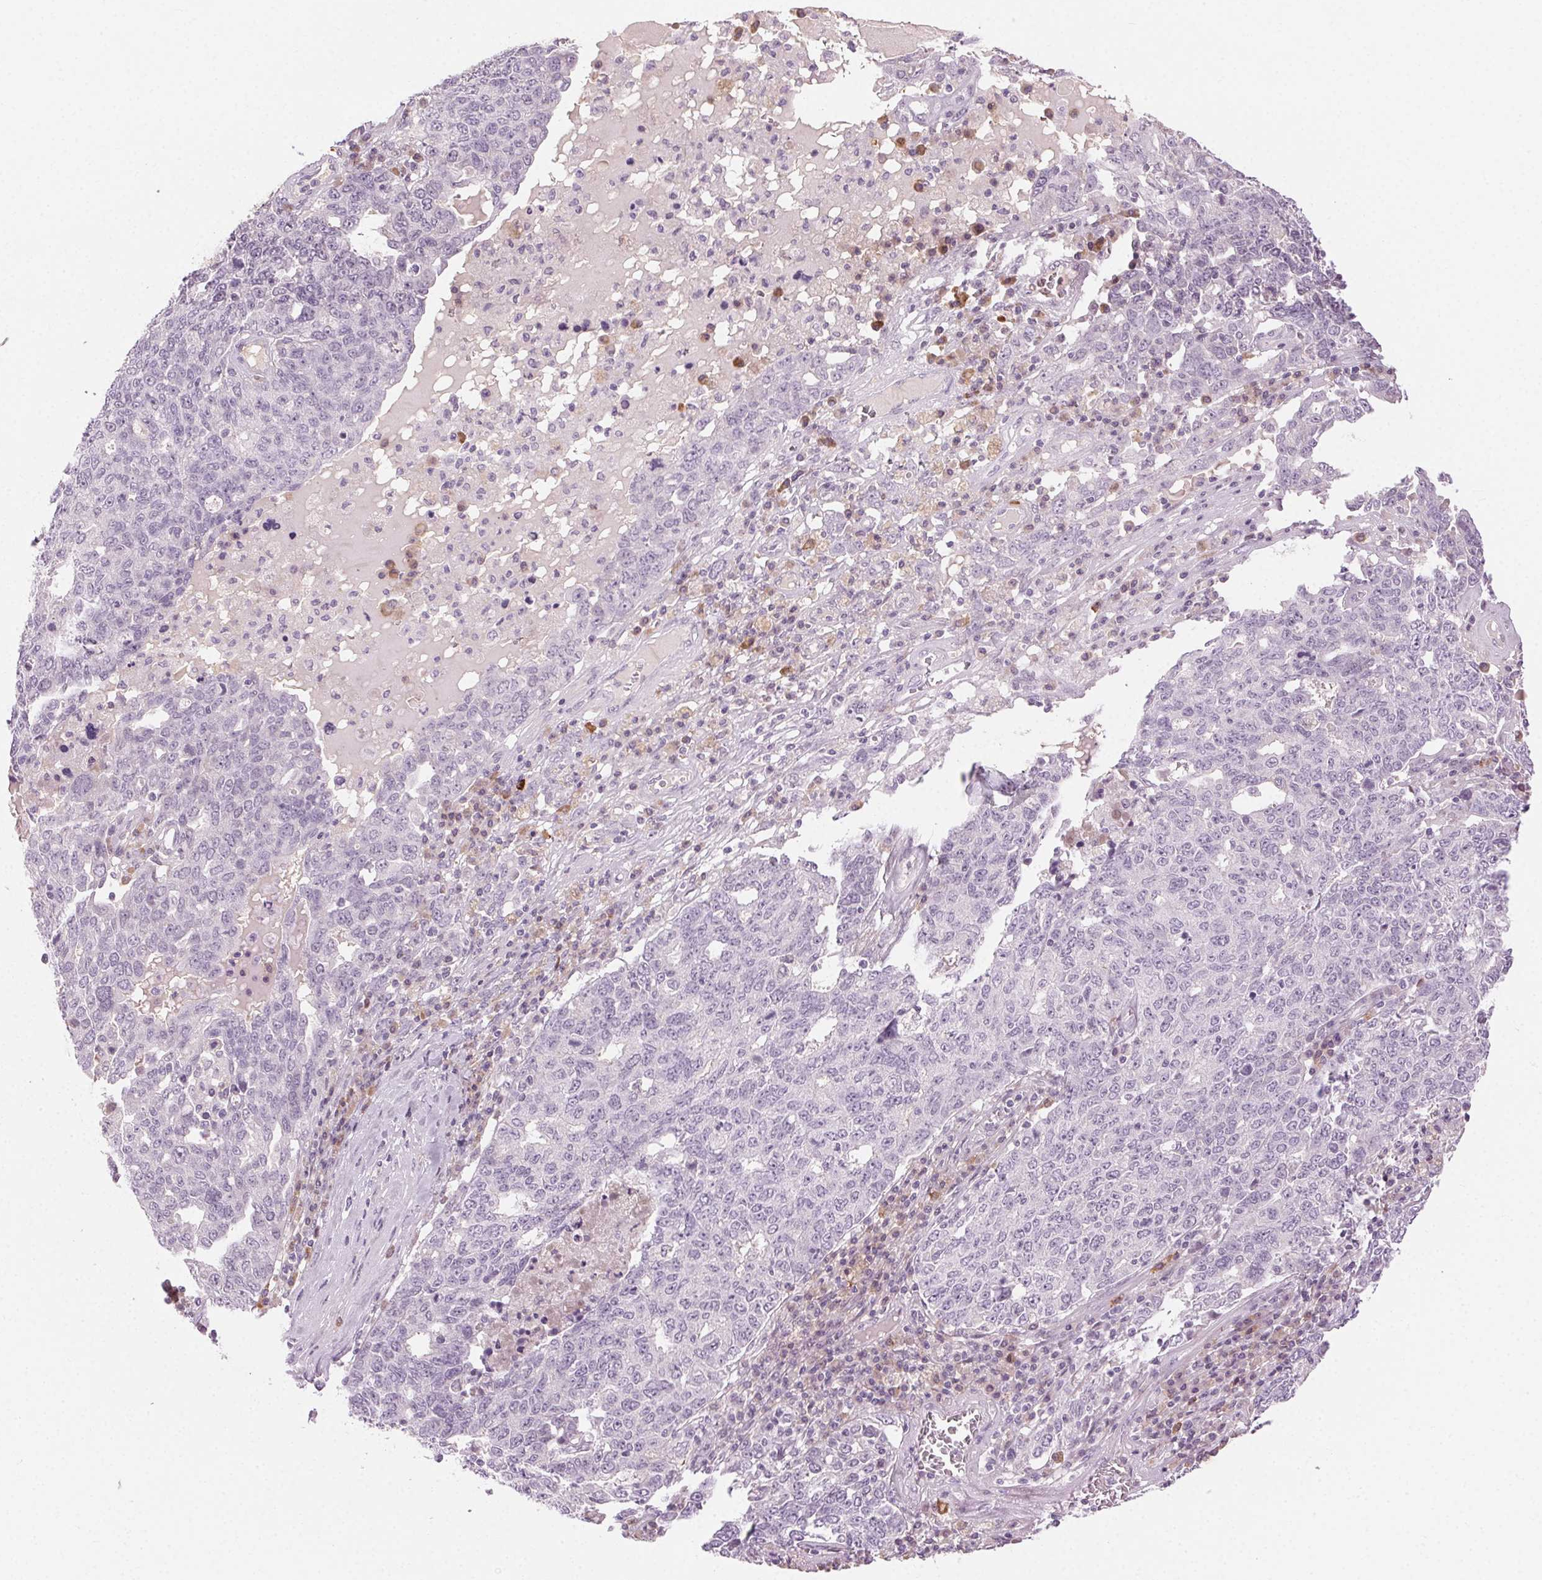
{"staining": {"intensity": "negative", "quantity": "none", "location": "none"}, "tissue": "ovarian cancer", "cell_type": "Tumor cells", "image_type": "cancer", "snomed": [{"axis": "morphology", "description": "Carcinoma, endometroid"}, {"axis": "topography", "description": "Ovary"}], "caption": "An IHC photomicrograph of ovarian cancer is shown. There is no staining in tumor cells of ovarian cancer.", "gene": "HSF5", "patient": {"sex": "female", "age": 62}}